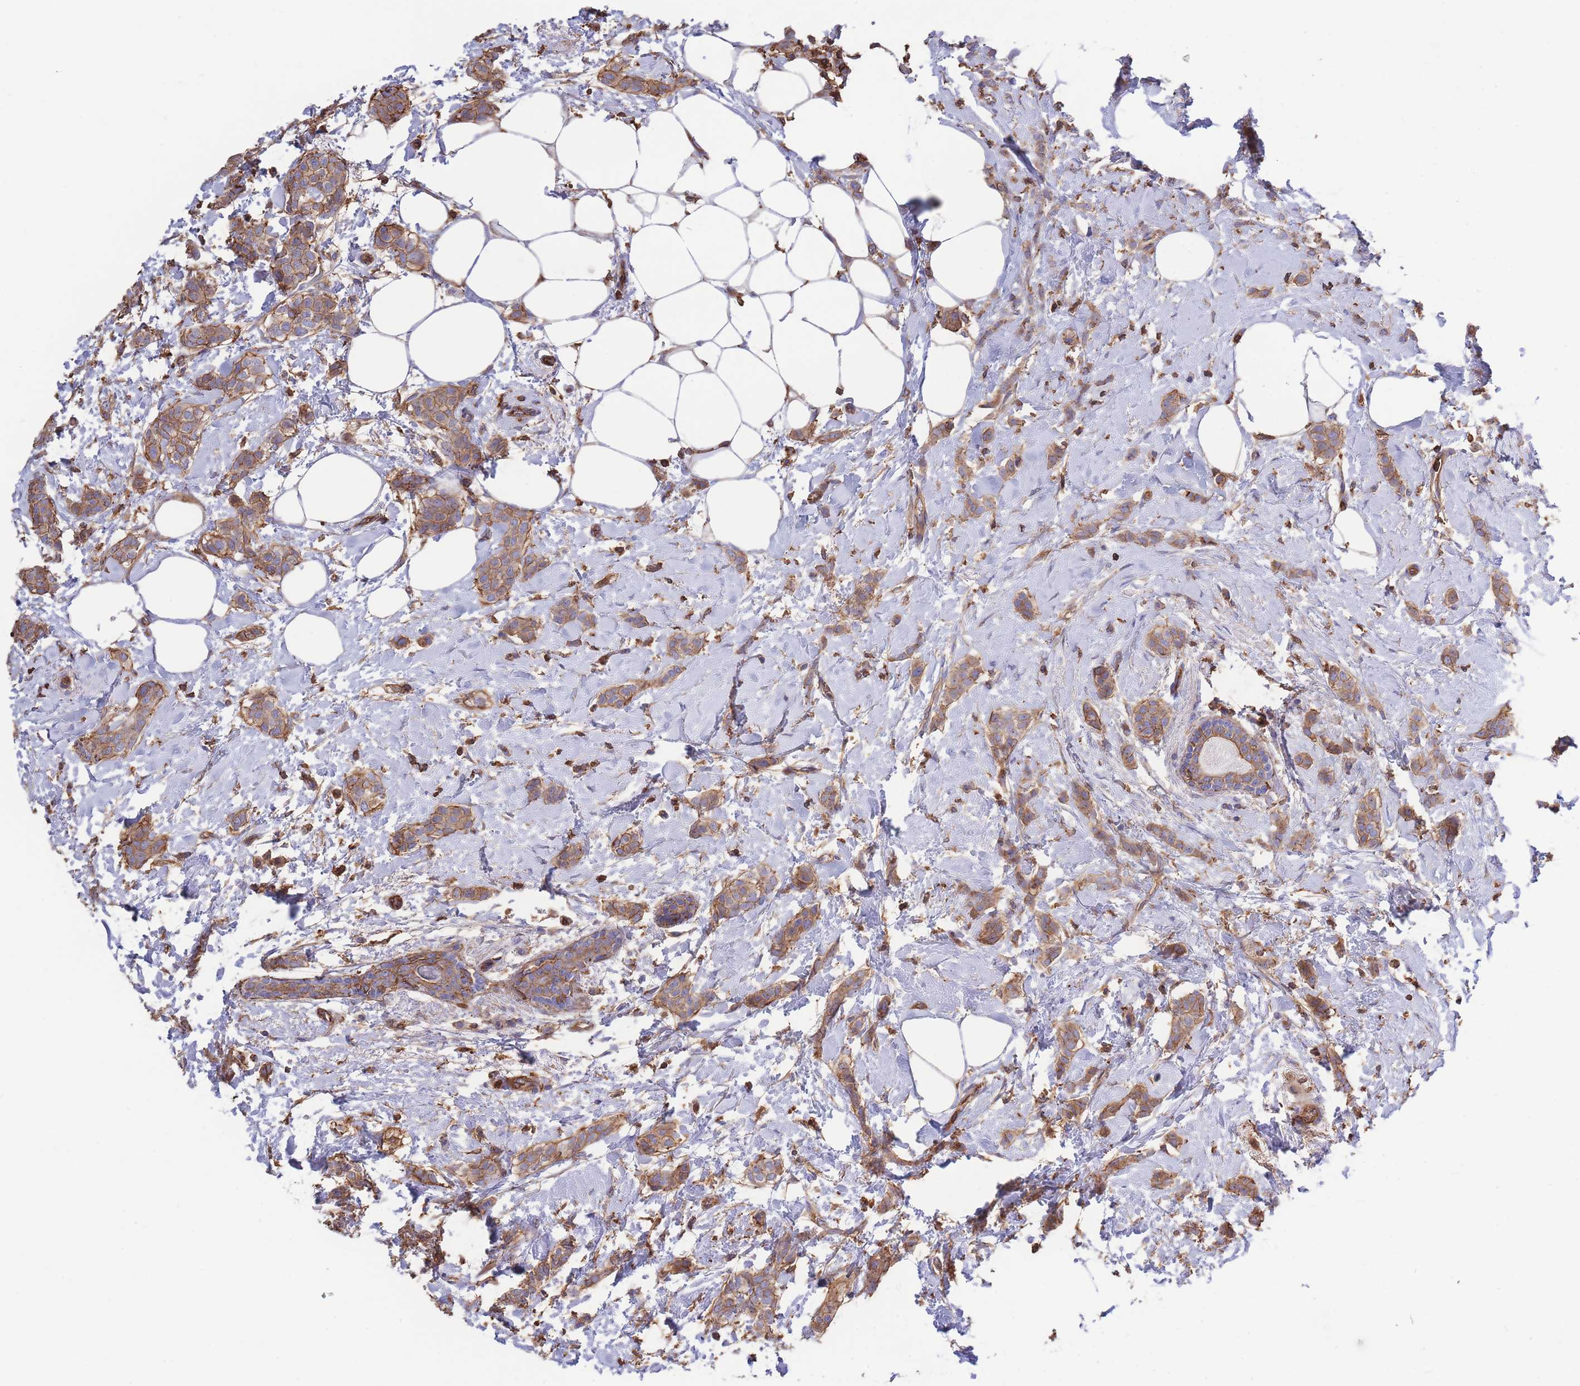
{"staining": {"intensity": "moderate", "quantity": ">75%", "location": "cytoplasmic/membranous"}, "tissue": "breast cancer", "cell_type": "Tumor cells", "image_type": "cancer", "snomed": [{"axis": "morphology", "description": "Duct carcinoma"}, {"axis": "topography", "description": "Breast"}], "caption": "A micrograph of human breast cancer (intraductal carcinoma) stained for a protein displays moderate cytoplasmic/membranous brown staining in tumor cells.", "gene": "LRRN4CL", "patient": {"sex": "female", "age": 72}}